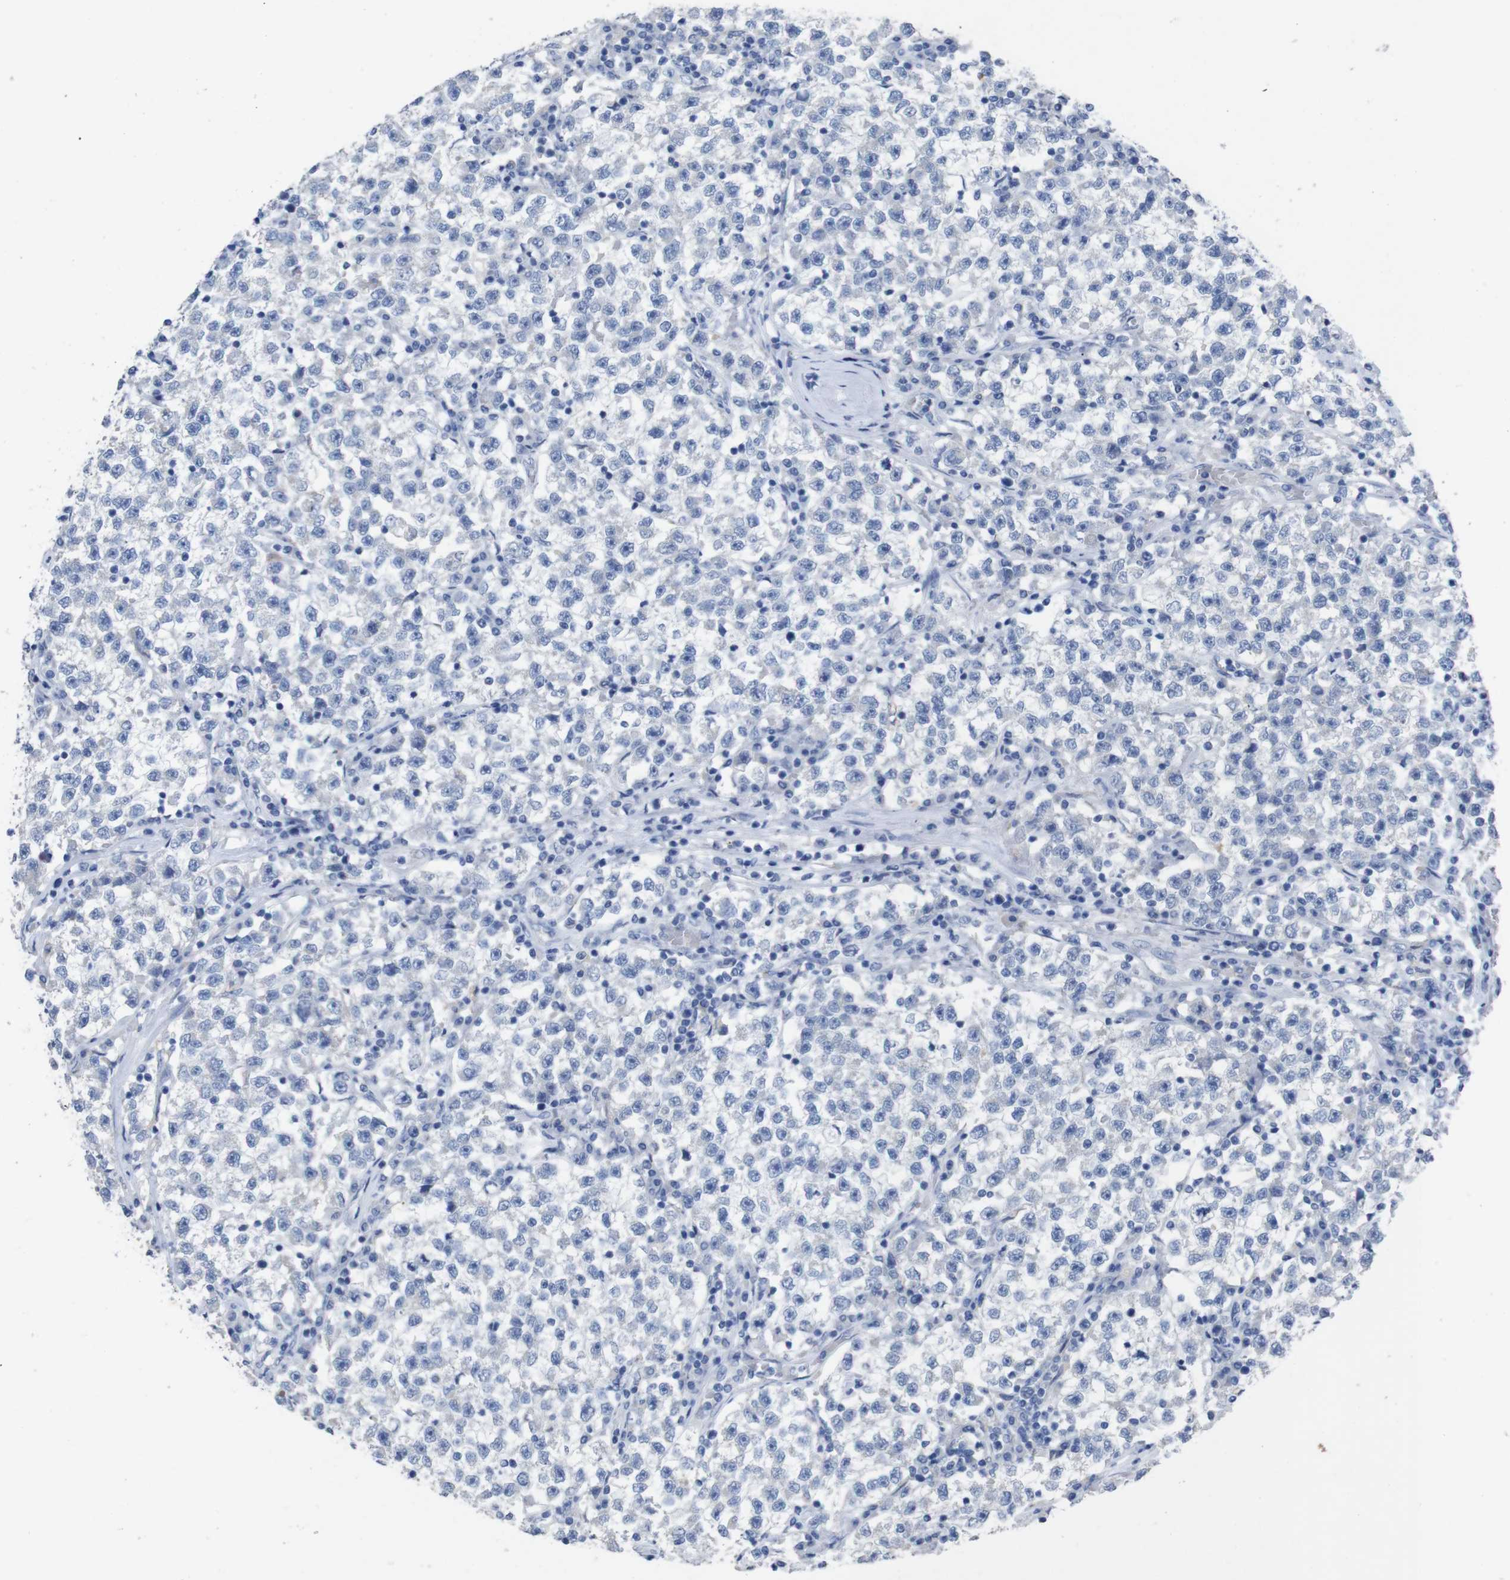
{"staining": {"intensity": "negative", "quantity": "none", "location": "none"}, "tissue": "testis cancer", "cell_type": "Tumor cells", "image_type": "cancer", "snomed": [{"axis": "morphology", "description": "Seminoma, NOS"}, {"axis": "topography", "description": "Testis"}], "caption": "Photomicrograph shows no significant protein staining in tumor cells of testis seminoma.", "gene": "GJB2", "patient": {"sex": "male", "age": 22}}